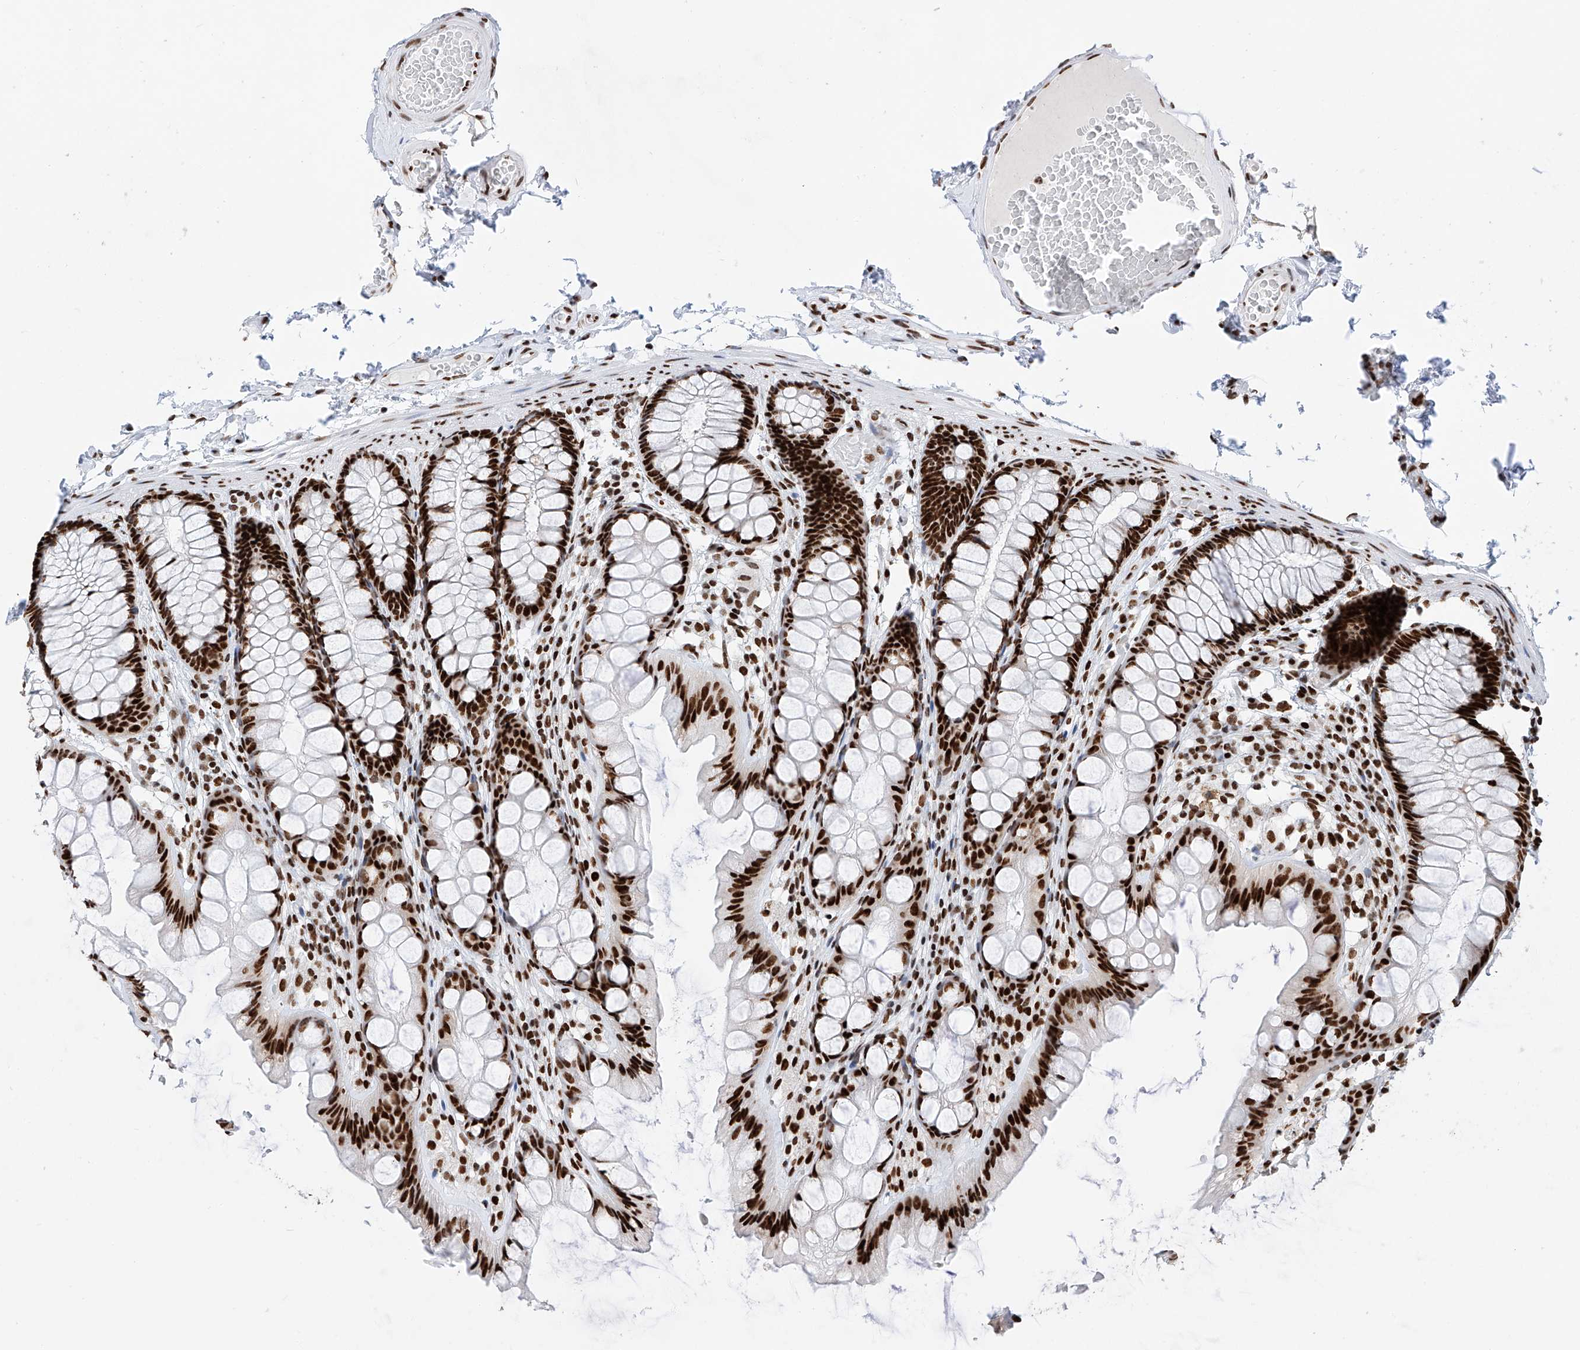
{"staining": {"intensity": "strong", "quantity": ">75%", "location": "nuclear"}, "tissue": "colon", "cell_type": "Endothelial cells", "image_type": "normal", "snomed": [{"axis": "morphology", "description": "Normal tissue, NOS"}, {"axis": "topography", "description": "Colon"}], "caption": "DAB (3,3'-diaminobenzidine) immunohistochemical staining of unremarkable colon reveals strong nuclear protein expression in about >75% of endothelial cells.", "gene": "SRSF6", "patient": {"sex": "male", "age": 47}}